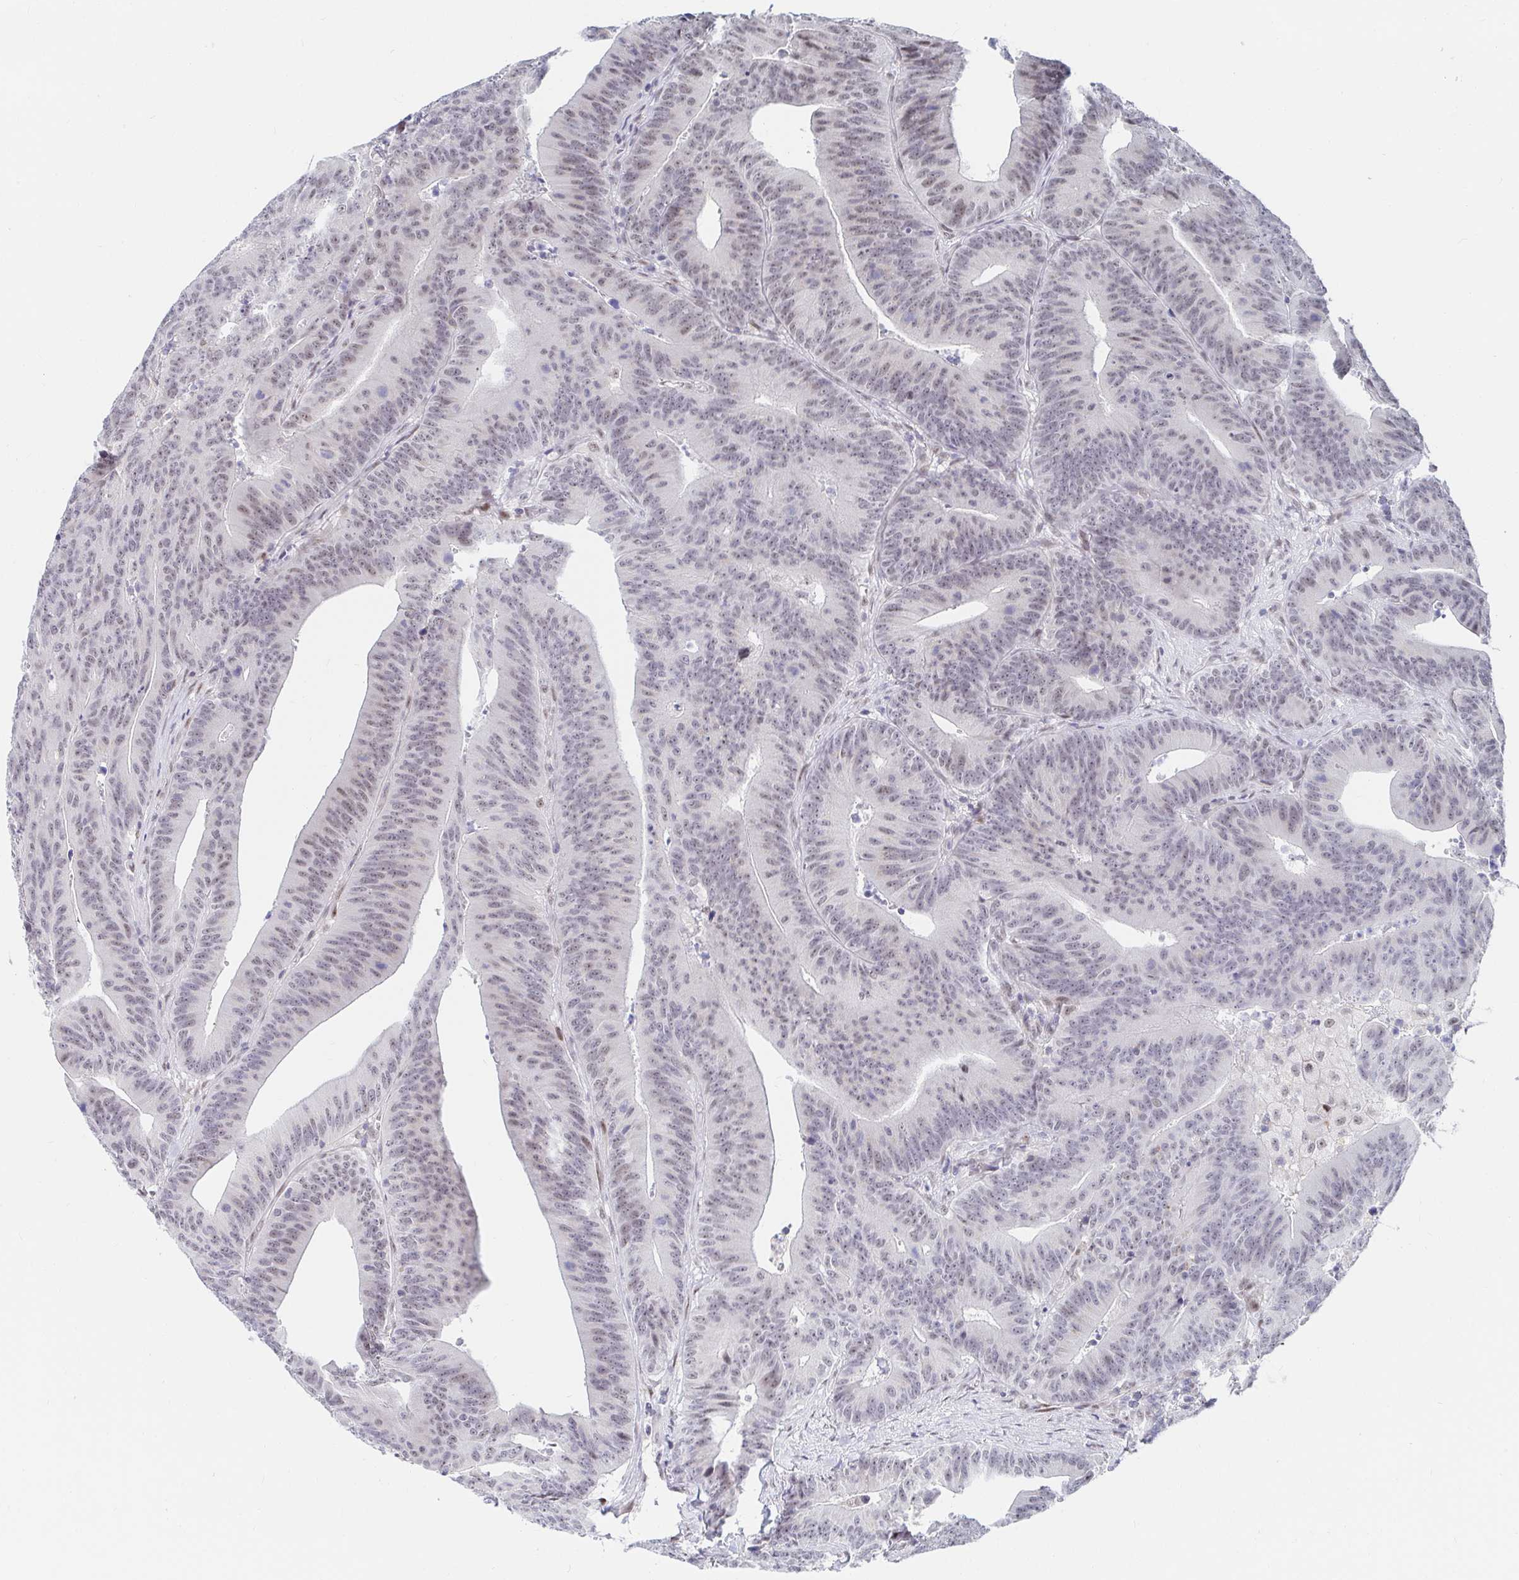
{"staining": {"intensity": "weak", "quantity": ">75%", "location": "nuclear"}, "tissue": "colorectal cancer", "cell_type": "Tumor cells", "image_type": "cancer", "snomed": [{"axis": "morphology", "description": "Adenocarcinoma, NOS"}, {"axis": "topography", "description": "Colon"}], "caption": "The image reveals immunohistochemical staining of colorectal cancer (adenocarcinoma). There is weak nuclear staining is identified in about >75% of tumor cells.", "gene": "COL28A1", "patient": {"sex": "female", "age": 78}}